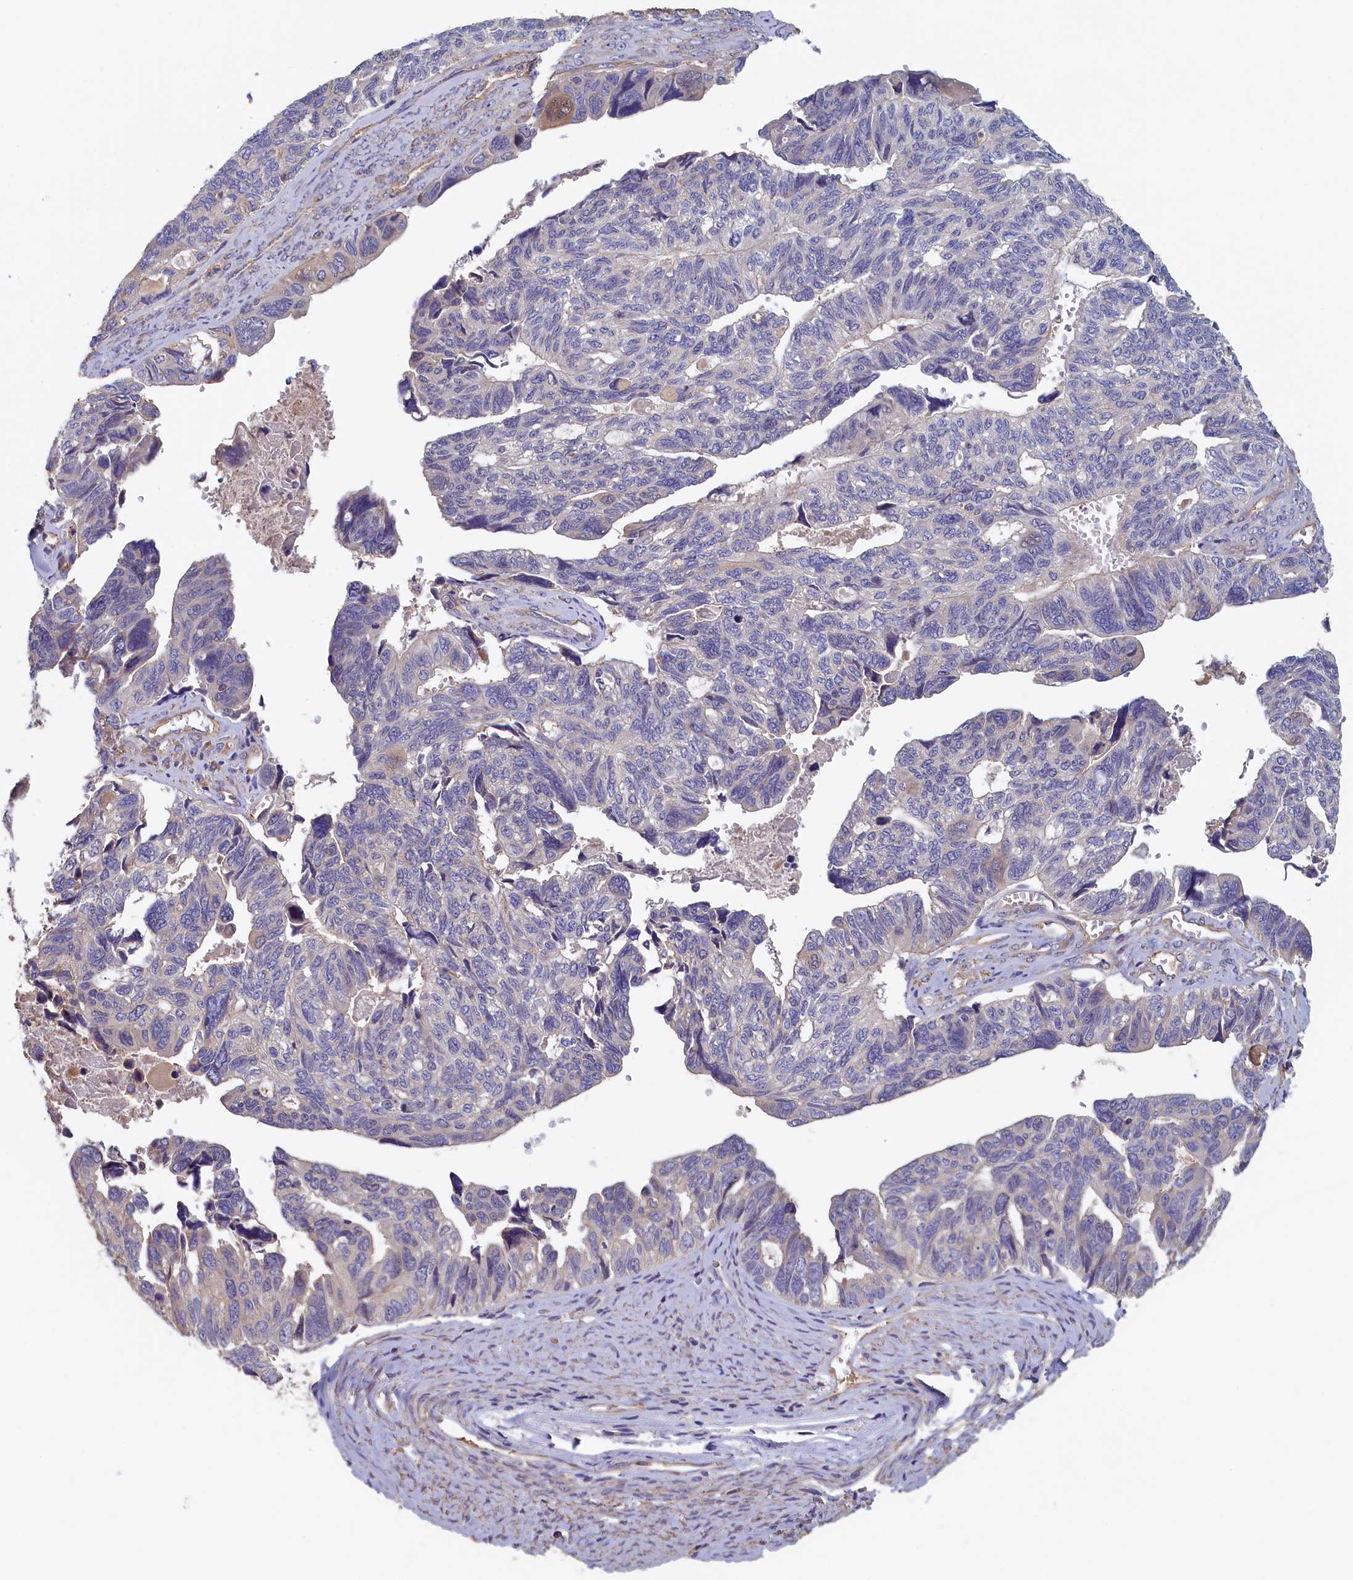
{"staining": {"intensity": "weak", "quantity": "<25%", "location": "cytoplasmic/membranous"}, "tissue": "ovarian cancer", "cell_type": "Tumor cells", "image_type": "cancer", "snomed": [{"axis": "morphology", "description": "Cystadenocarcinoma, serous, NOS"}, {"axis": "topography", "description": "Ovary"}], "caption": "Image shows no protein positivity in tumor cells of ovarian cancer tissue.", "gene": "ANKRD2", "patient": {"sex": "female", "age": 79}}